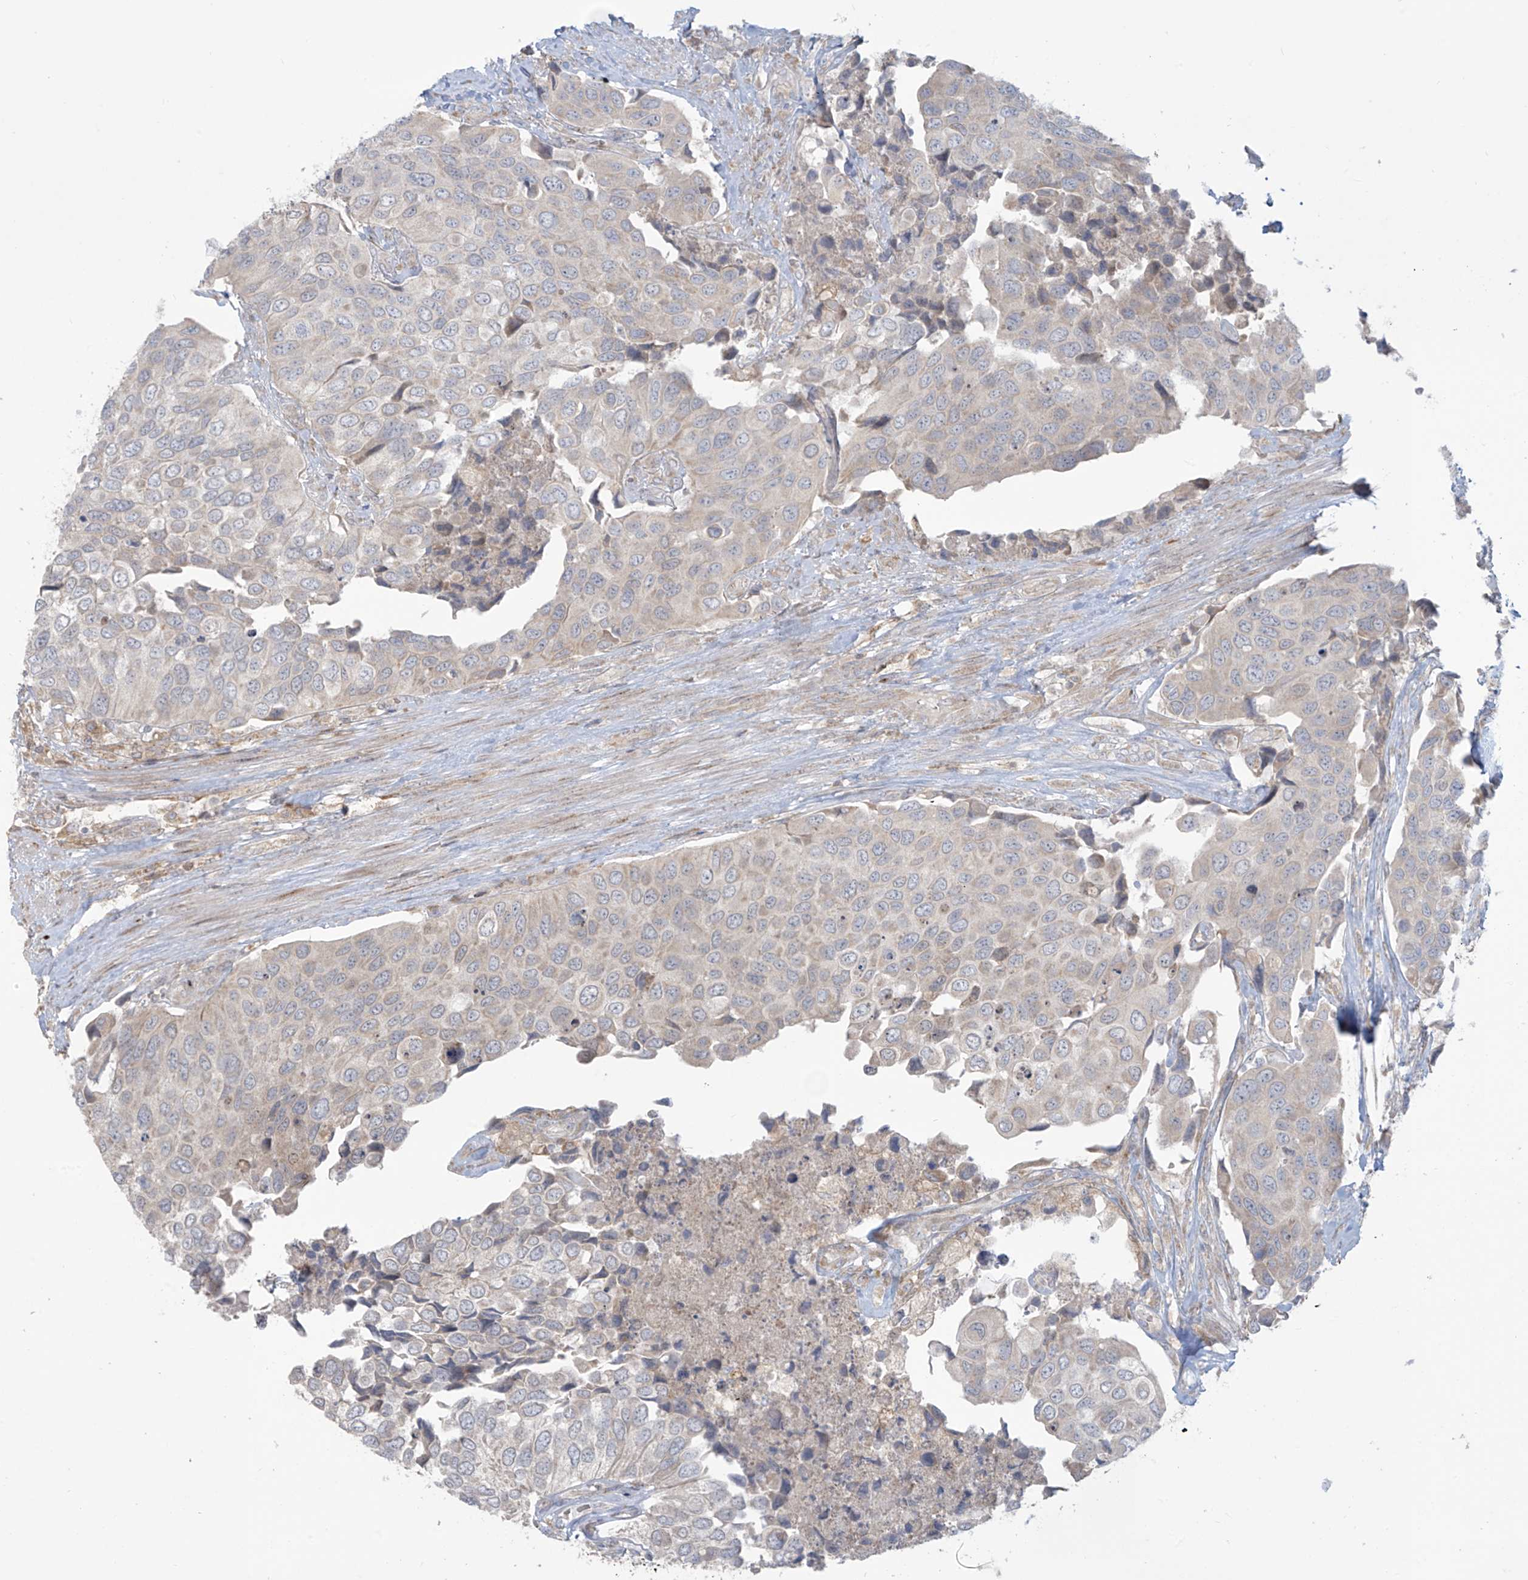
{"staining": {"intensity": "weak", "quantity": "<25%", "location": "cytoplasmic/membranous"}, "tissue": "urothelial cancer", "cell_type": "Tumor cells", "image_type": "cancer", "snomed": [{"axis": "morphology", "description": "Urothelial carcinoma, High grade"}, {"axis": "topography", "description": "Urinary bladder"}], "caption": "A histopathology image of human high-grade urothelial carcinoma is negative for staining in tumor cells.", "gene": "PPAT", "patient": {"sex": "male", "age": 74}}